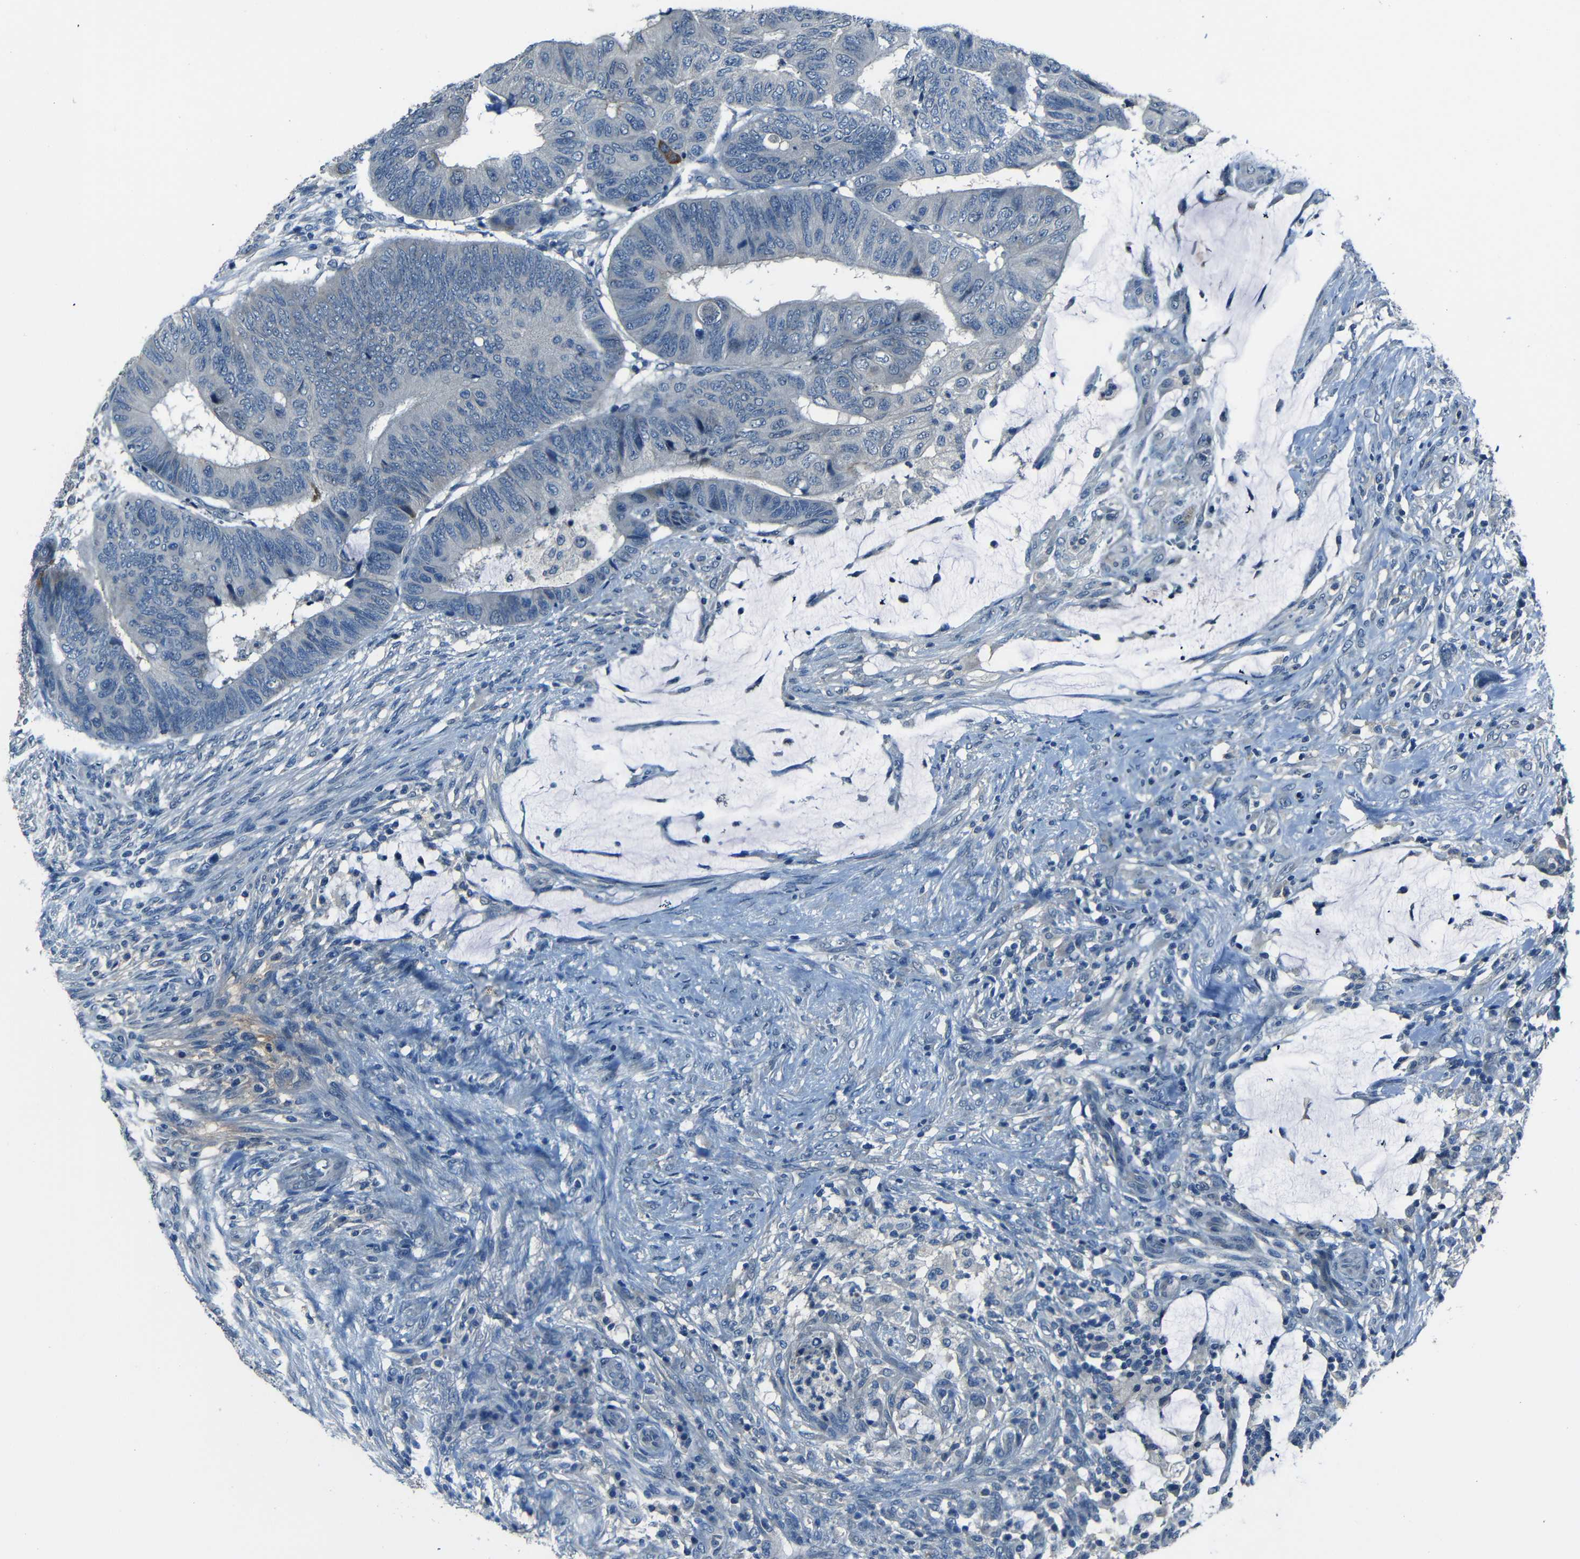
{"staining": {"intensity": "negative", "quantity": "none", "location": "none"}, "tissue": "colorectal cancer", "cell_type": "Tumor cells", "image_type": "cancer", "snomed": [{"axis": "morphology", "description": "Normal tissue, NOS"}, {"axis": "morphology", "description": "Adenocarcinoma, NOS"}, {"axis": "topography", "description": "Rectum"}, {"axis": "topography", "description": "Peripheral nerve tissue"}], "caption": "High power microscopy histopathology image of an immunohistochemistry (IHC) image of colorectal adenocarcinoma, revealing no significant expression in tumor cells.", "gene": "SLA", "patient": {"sex": "male", "age": 92}}